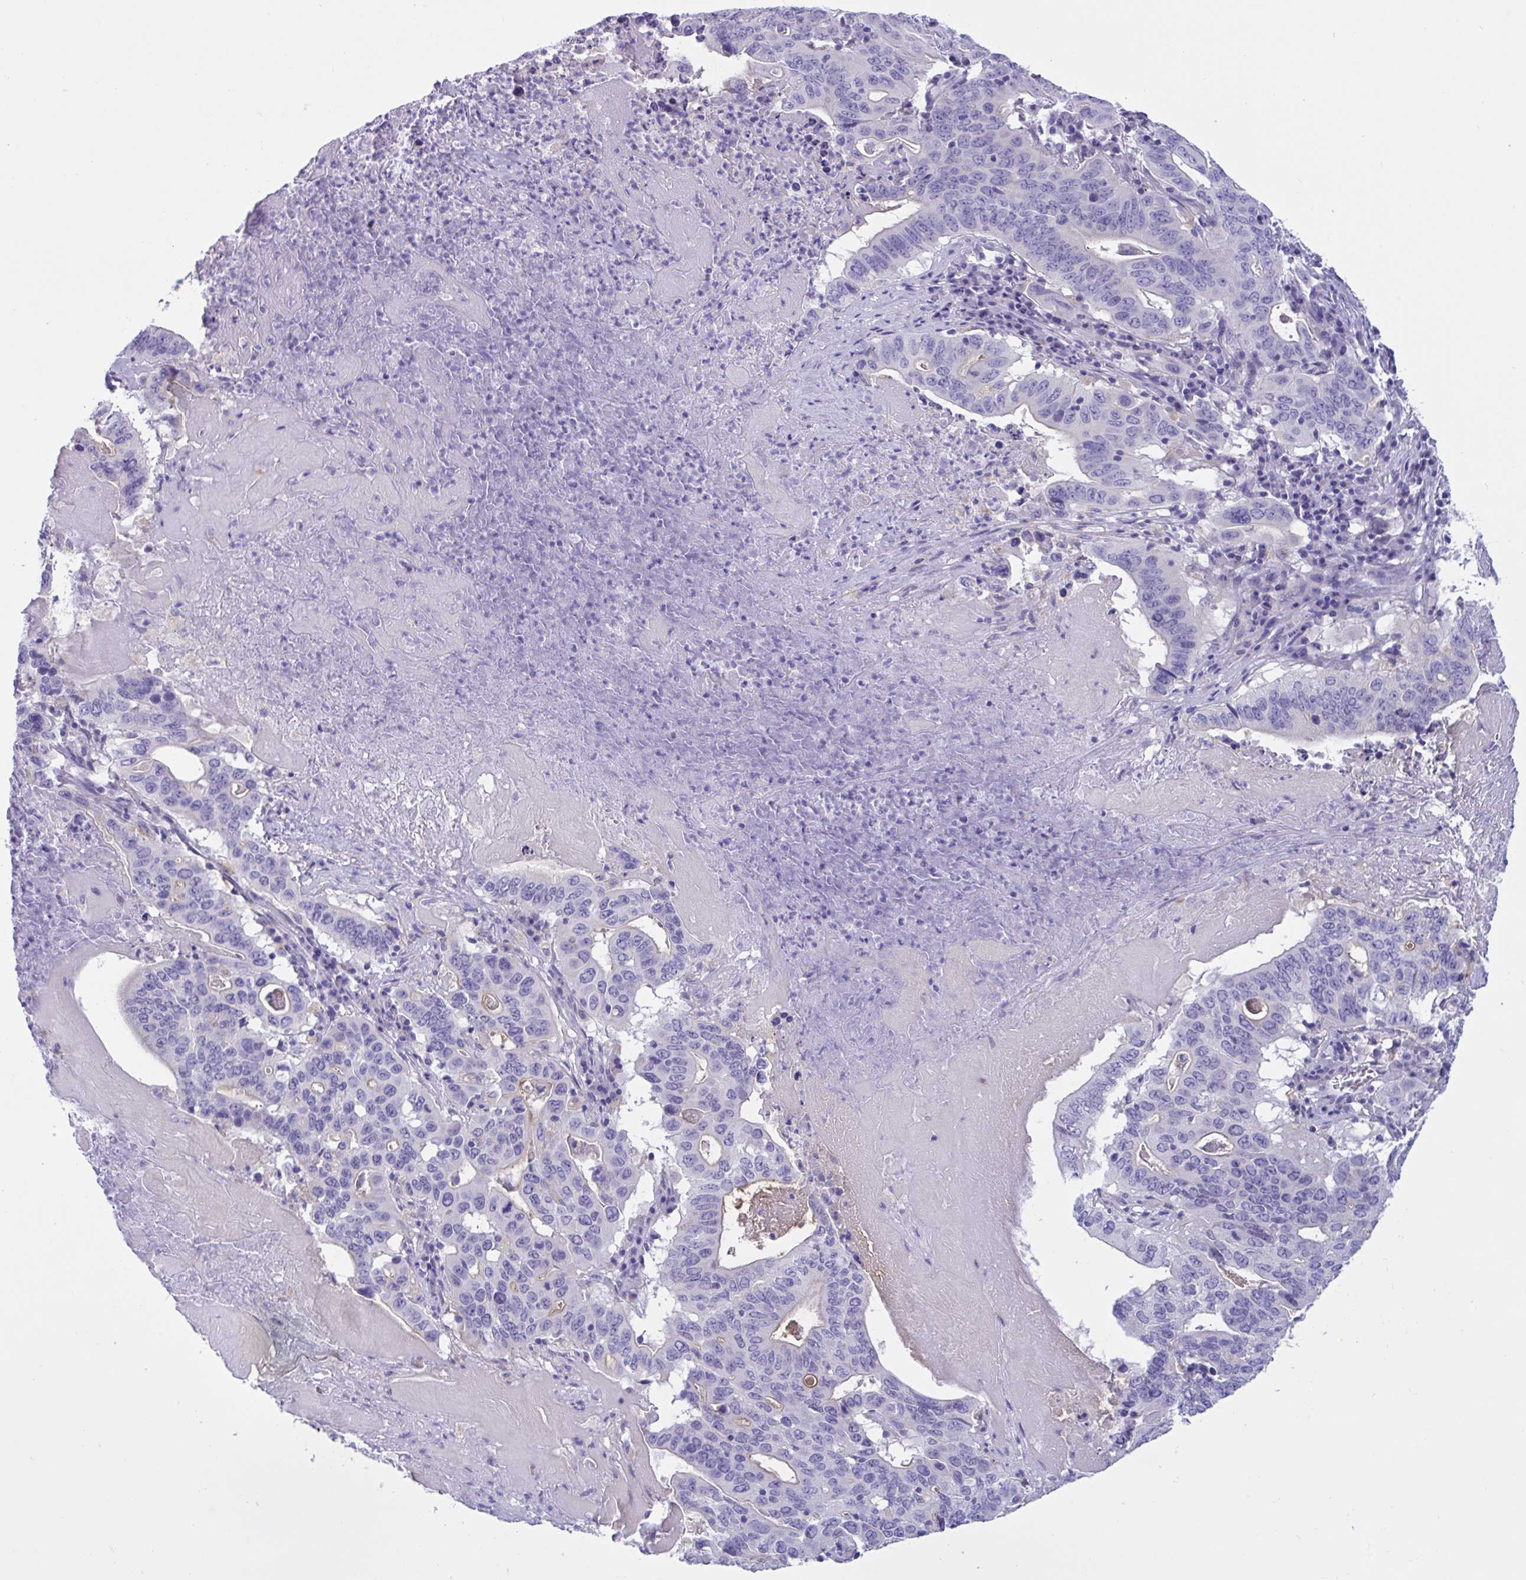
{"staining": {"intensity": "negative", "quantity": "none", "location": "none"}, "tissue": "lung cancer", "cell_type": "Tumor cells", "image_type": "cancer", "snomed": [{"axis": "morphology", "description": "Adenocarcinoma, NOS"}, {"axis": "topography", "description": "Lung"}], "caption": "This micrograph is of lung cancer stained with IHC to label a protein in brown with the nuclei are counter-stained blue. There is no staining in tumor cells.", "gene": "RPL22L1", "patient": {"sex": "female", "age": 60}}